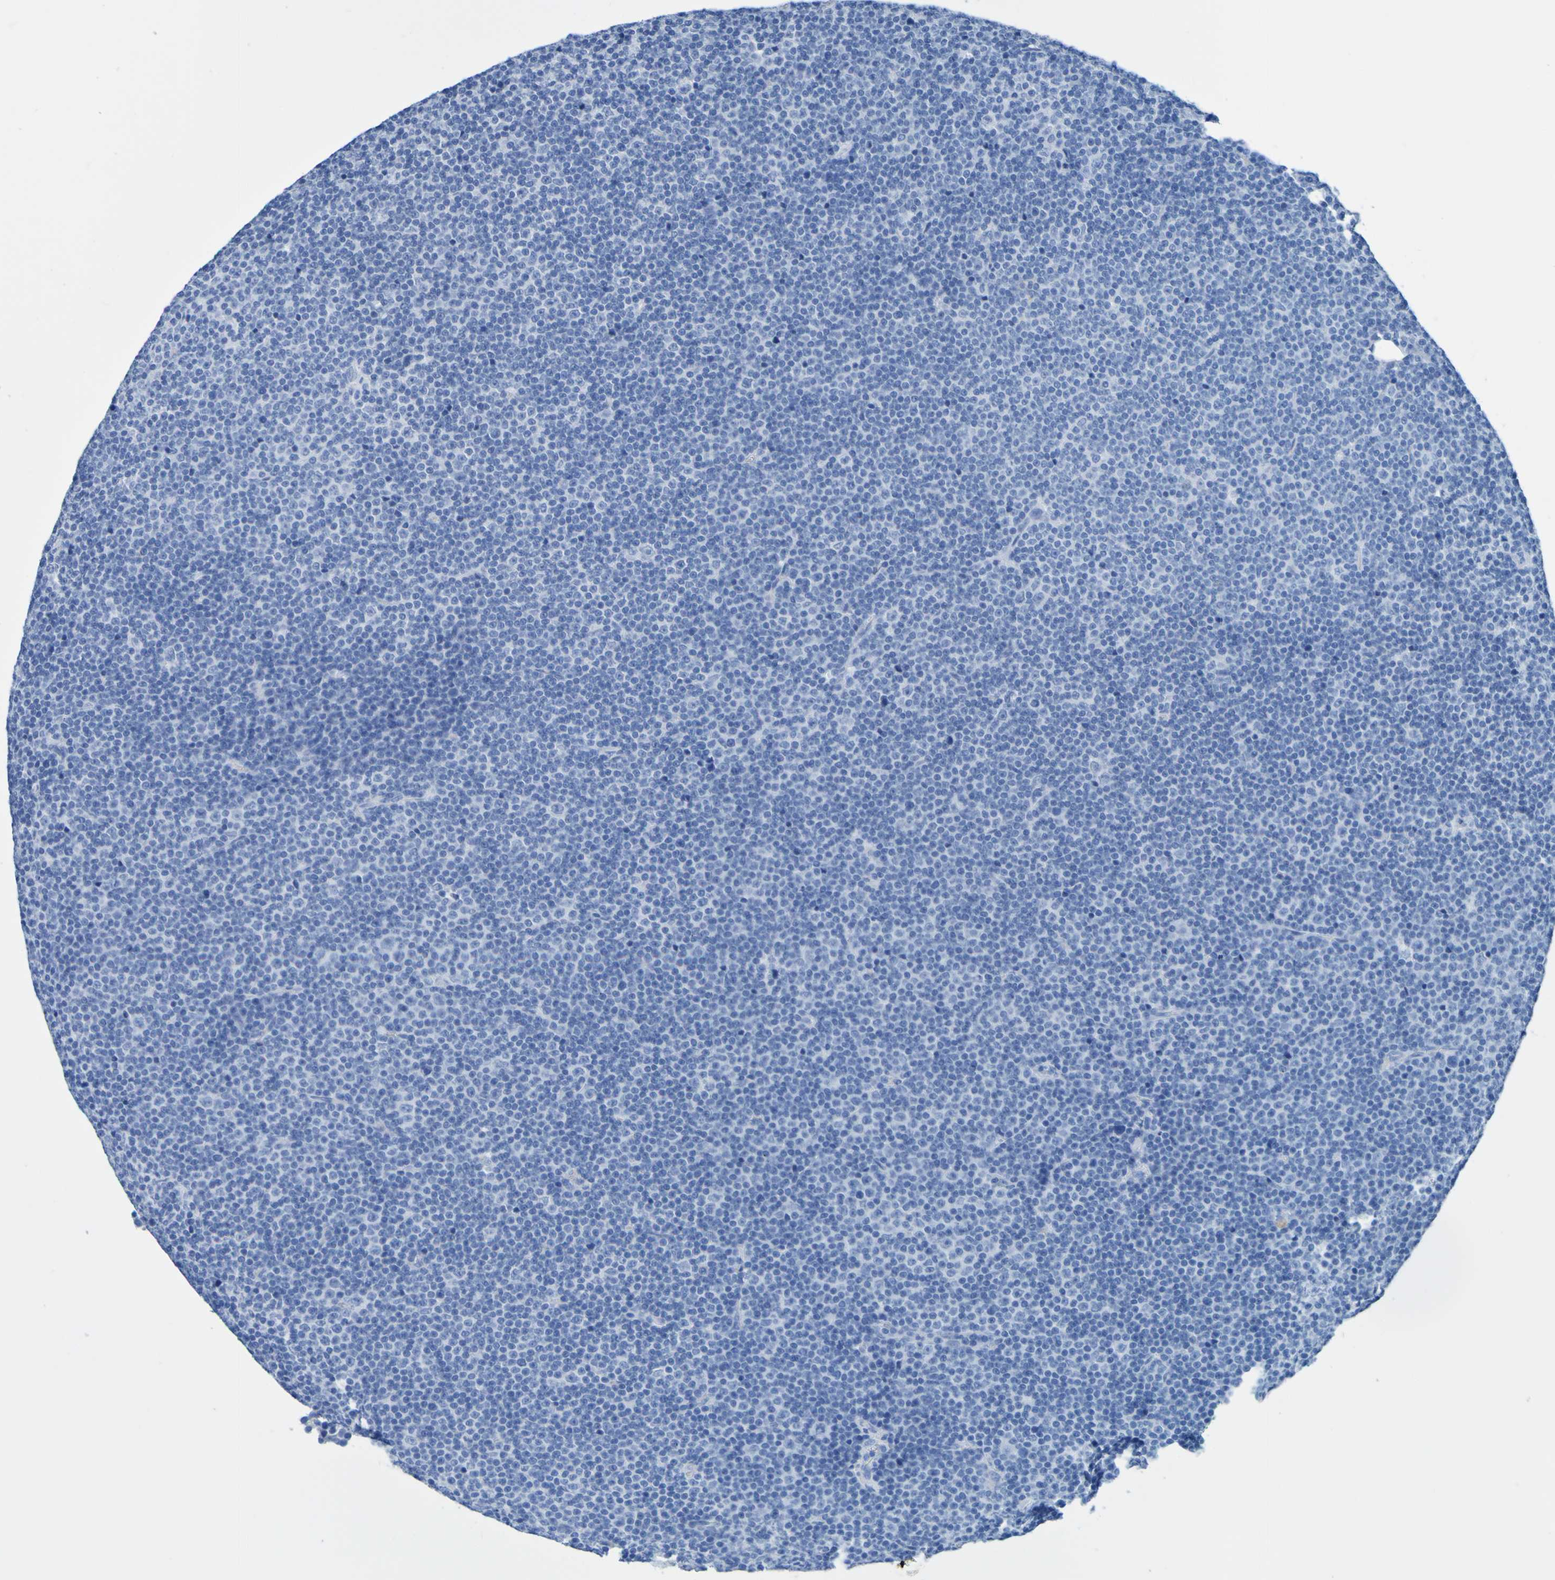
{"staining": {"intensity": "negative", "quantity": "none", "location": "none"}, "tissue": "lymphoma", "cell_type": "Tumor cells", "image_type": "cancer", "snomed": [{"axis": "morphology", "description": "Malignant lymphoma, non-Hodgkin's type, Low grade"}, {"axis": "topography", "description": "Lymph node"}], "caption": "The image displays no staining of tumor cells in lymphoma.", "gene": "DPEP1", "patient": {"sex": "female", "age": 67}}